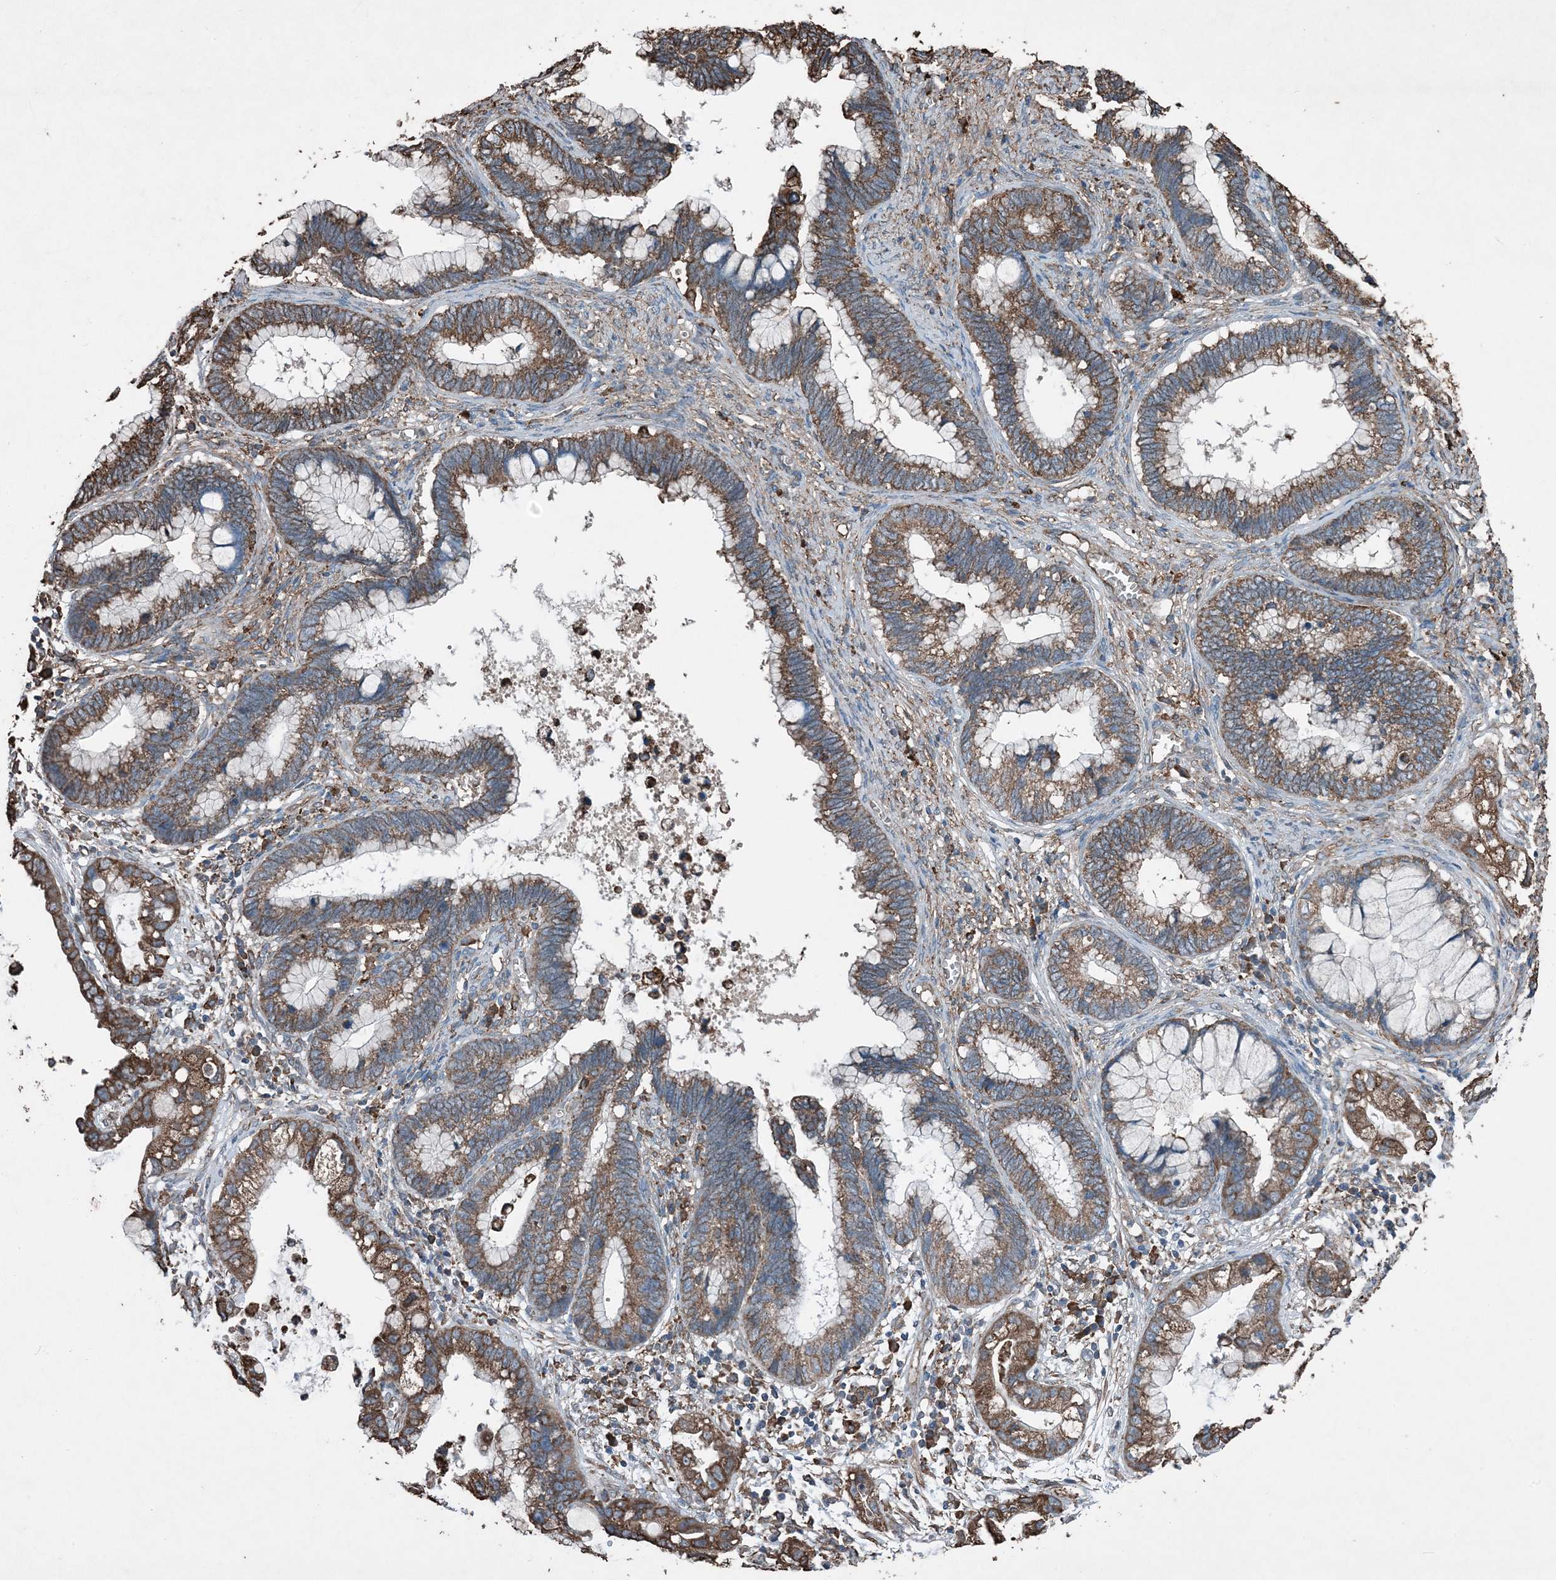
{"staining": {"intensity": "moderate", "quantity": ">75%", "location": "cytoplasmic/membranous"}, "tissue": "cervical cancer", "cell_type": "Tumor cells", "image_type": "cancer", "snomed": [{"axis": "morphology", "description": "Adenocarcinoma, NOS"}, {"axis": "topography", "description": "Cervix"}], "caption": "Adenocarcinoma (cervical) stained for a protein (brown) demonstrates moderate cytoplasmic/membranous positive expression in about >75% of tumor cells.", "gene": "PDIA6", "patient": {"sex": "female", "age": 44}}